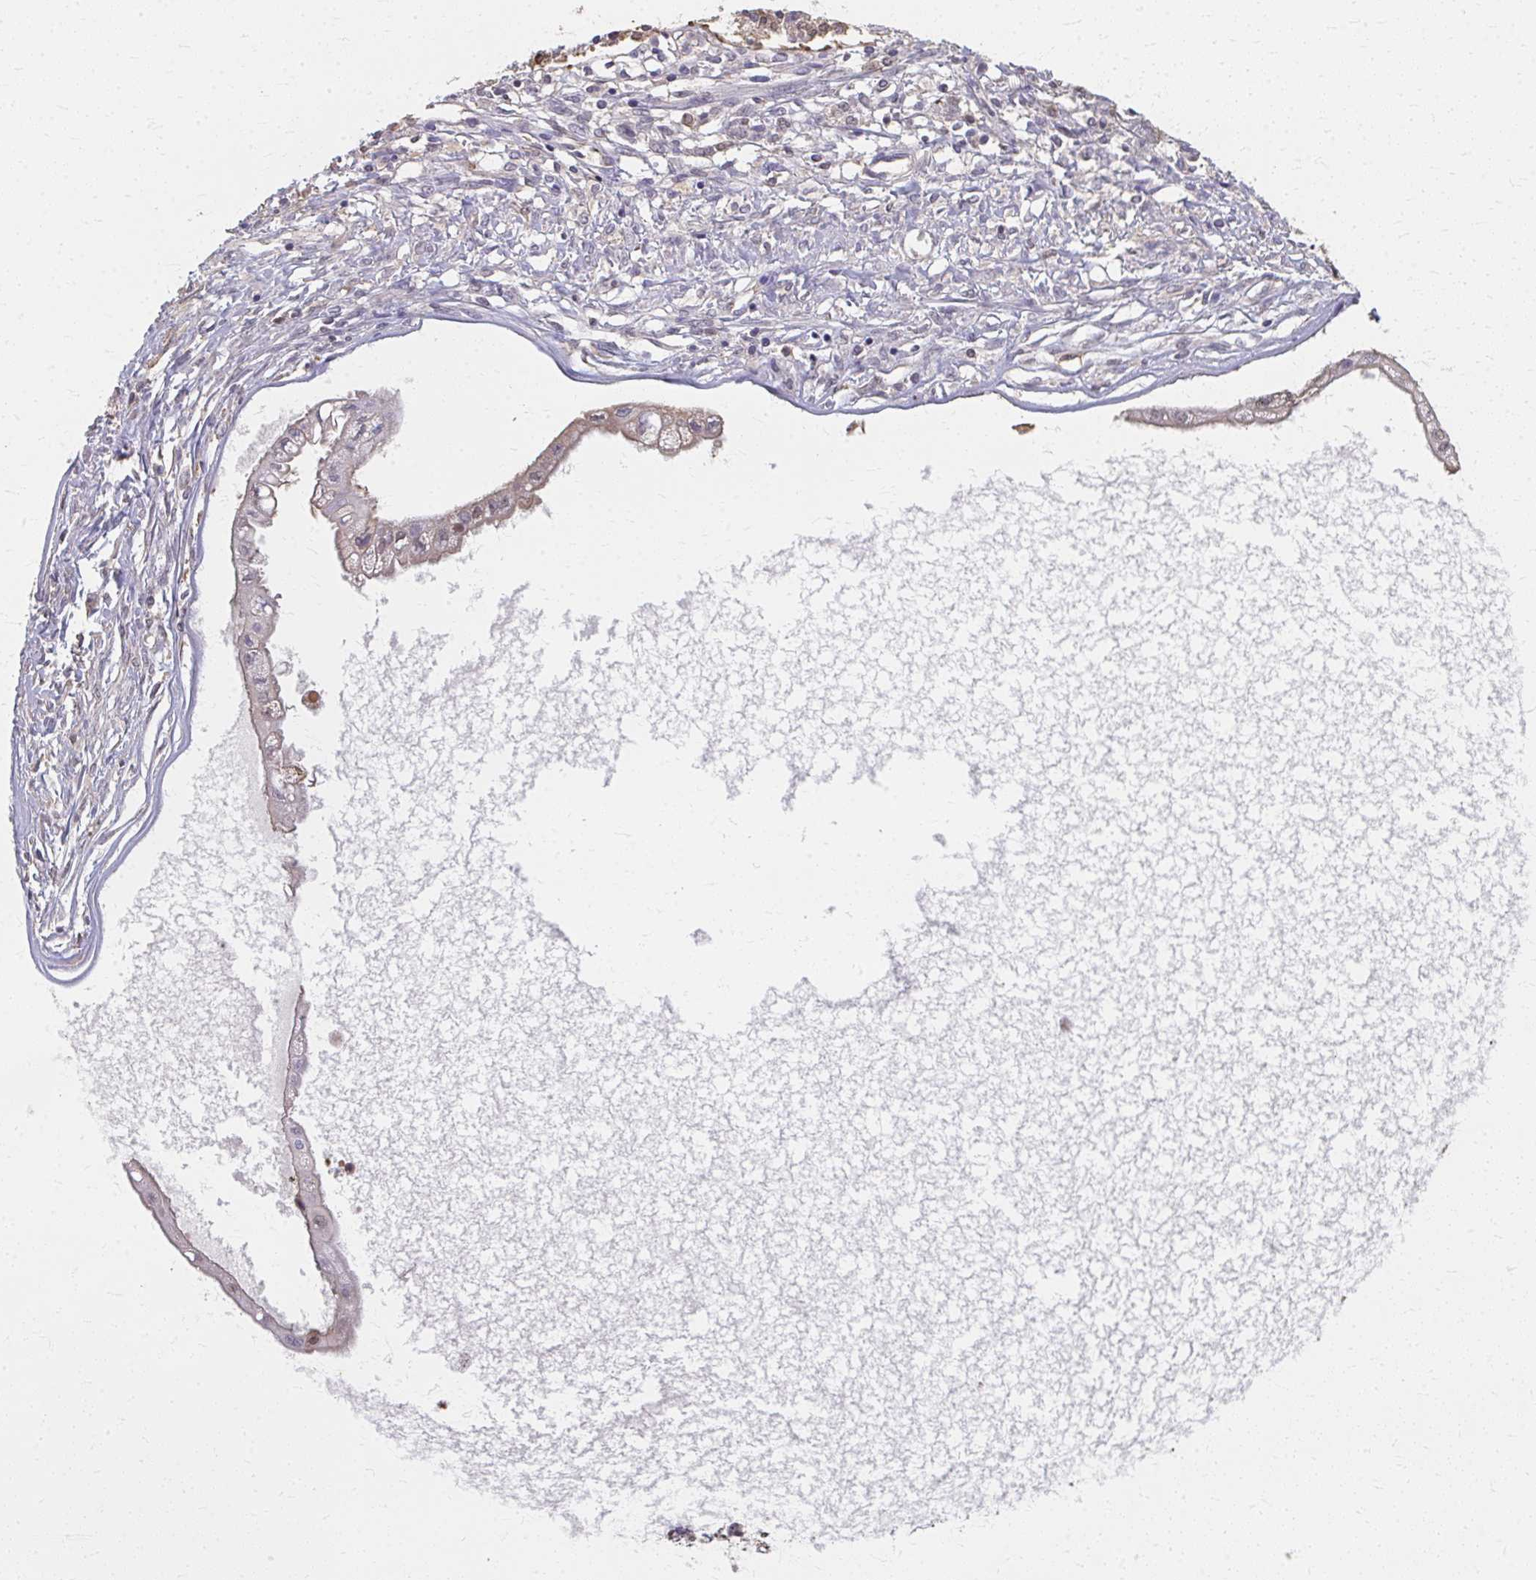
{"staining": {"intensity": "negative", "quantity": "none", "location": "none"}, "tissue": "ovarian cancer", "cell_type": "Tumor cells", "image_type": "cancer", "snomed": [{"axis": "morphology", "description": "Cystadenocarcinoma, mucinous, NOS"}, {"axis": "topography", "description": "Ovary"}], "caption": "The photomicrograph exhibits no staining of tumor cells in mucinous cystadenocarcinoma (ovarian).", "gene": "RABGAP1L", "patient": {"sex": "female", "age": 34}}